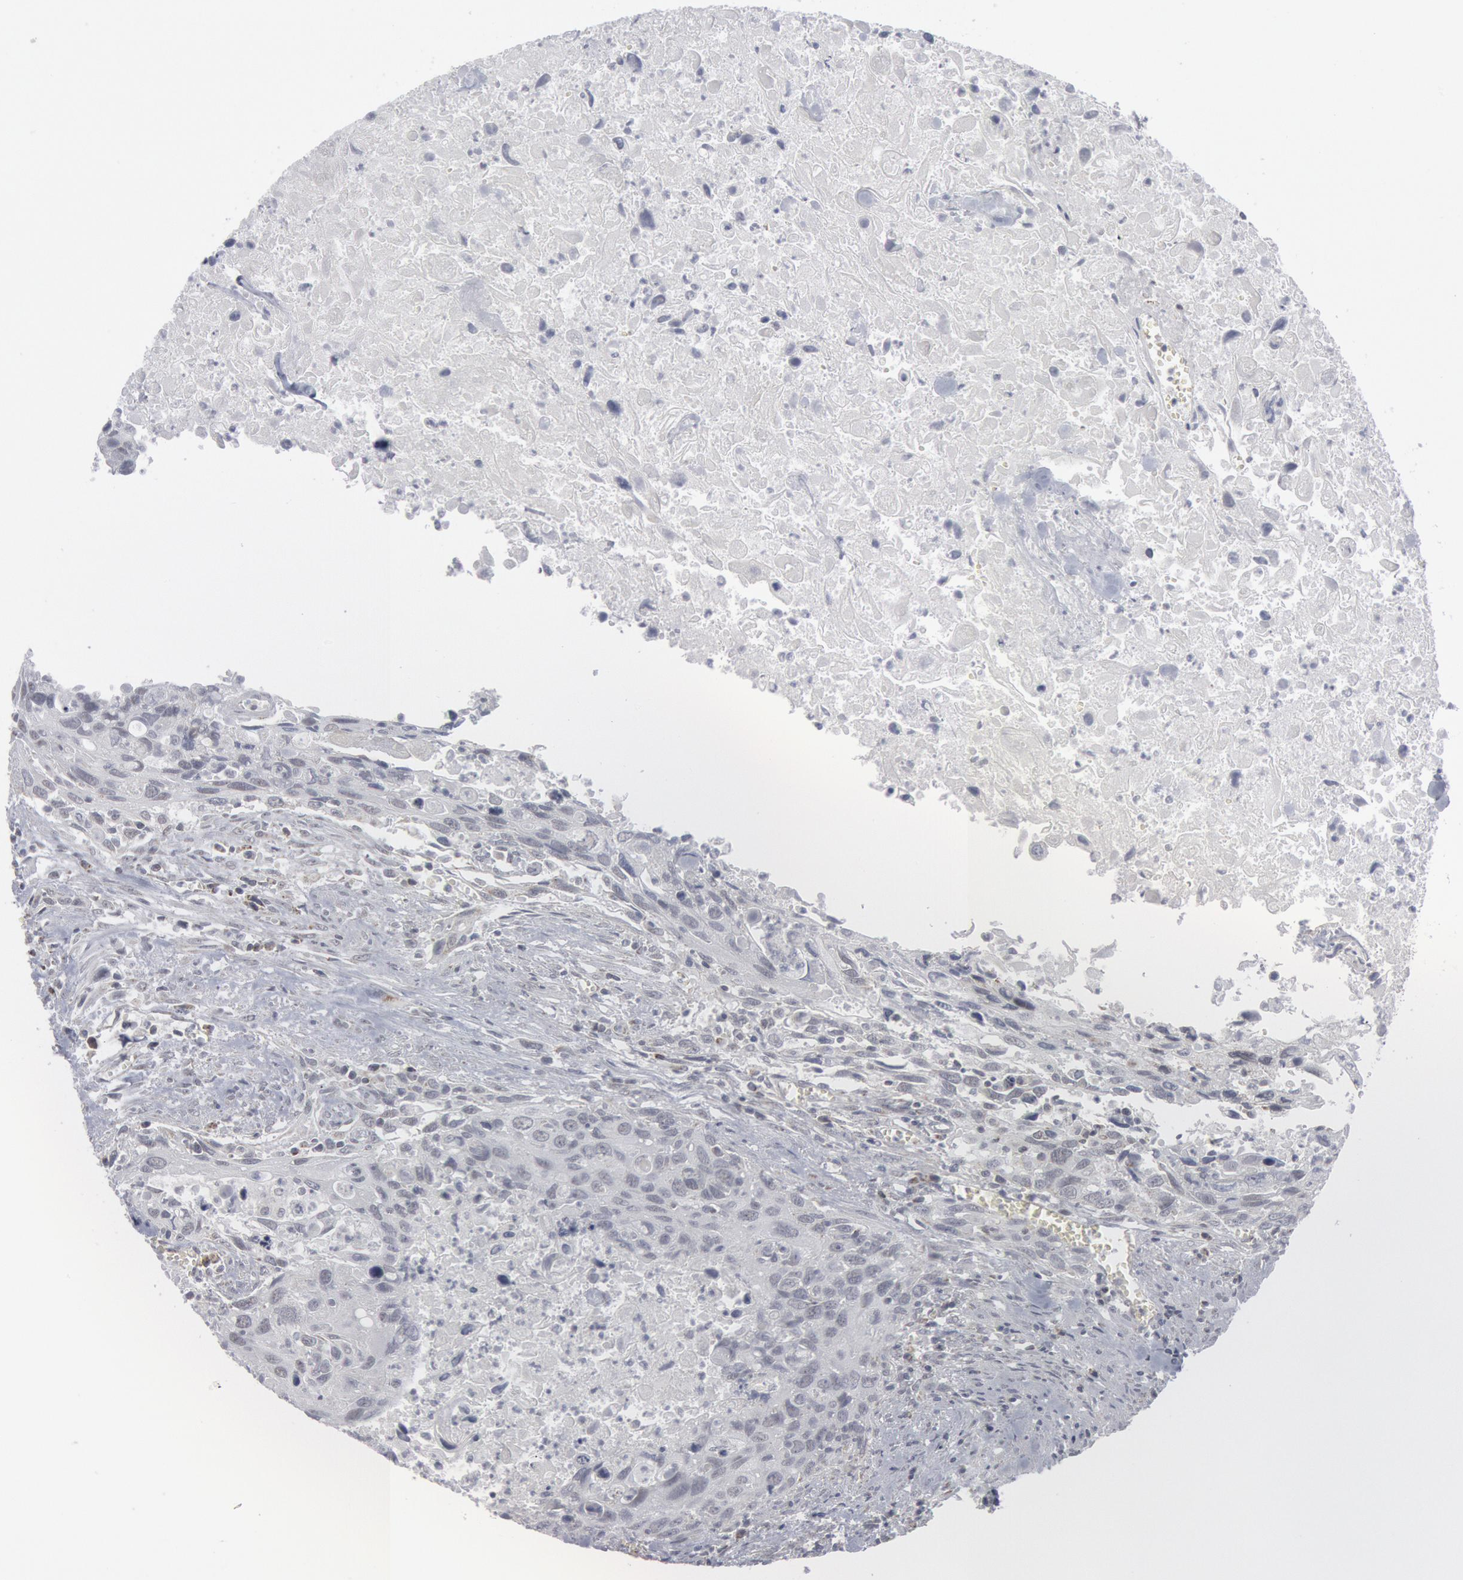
{"staining": {"intensity": "negative", "quantity": "none", "location": "none"}, "tissue": "urothelial cancer", "cell_type": "Tumor cells", "image_type": "cancer", "snomed": [{"axis": "morphology", "description": "Urothelial carcinoma, High grade"}, {"axis": "topography", "description": "Urinary bladder"}], "caption": "The photomicrograph exhibits no significant staining in tumor cells of high-grade urothelial carcinoma.", "gene": "CASP9", "patient": {"sex": "male", "age": 71}}